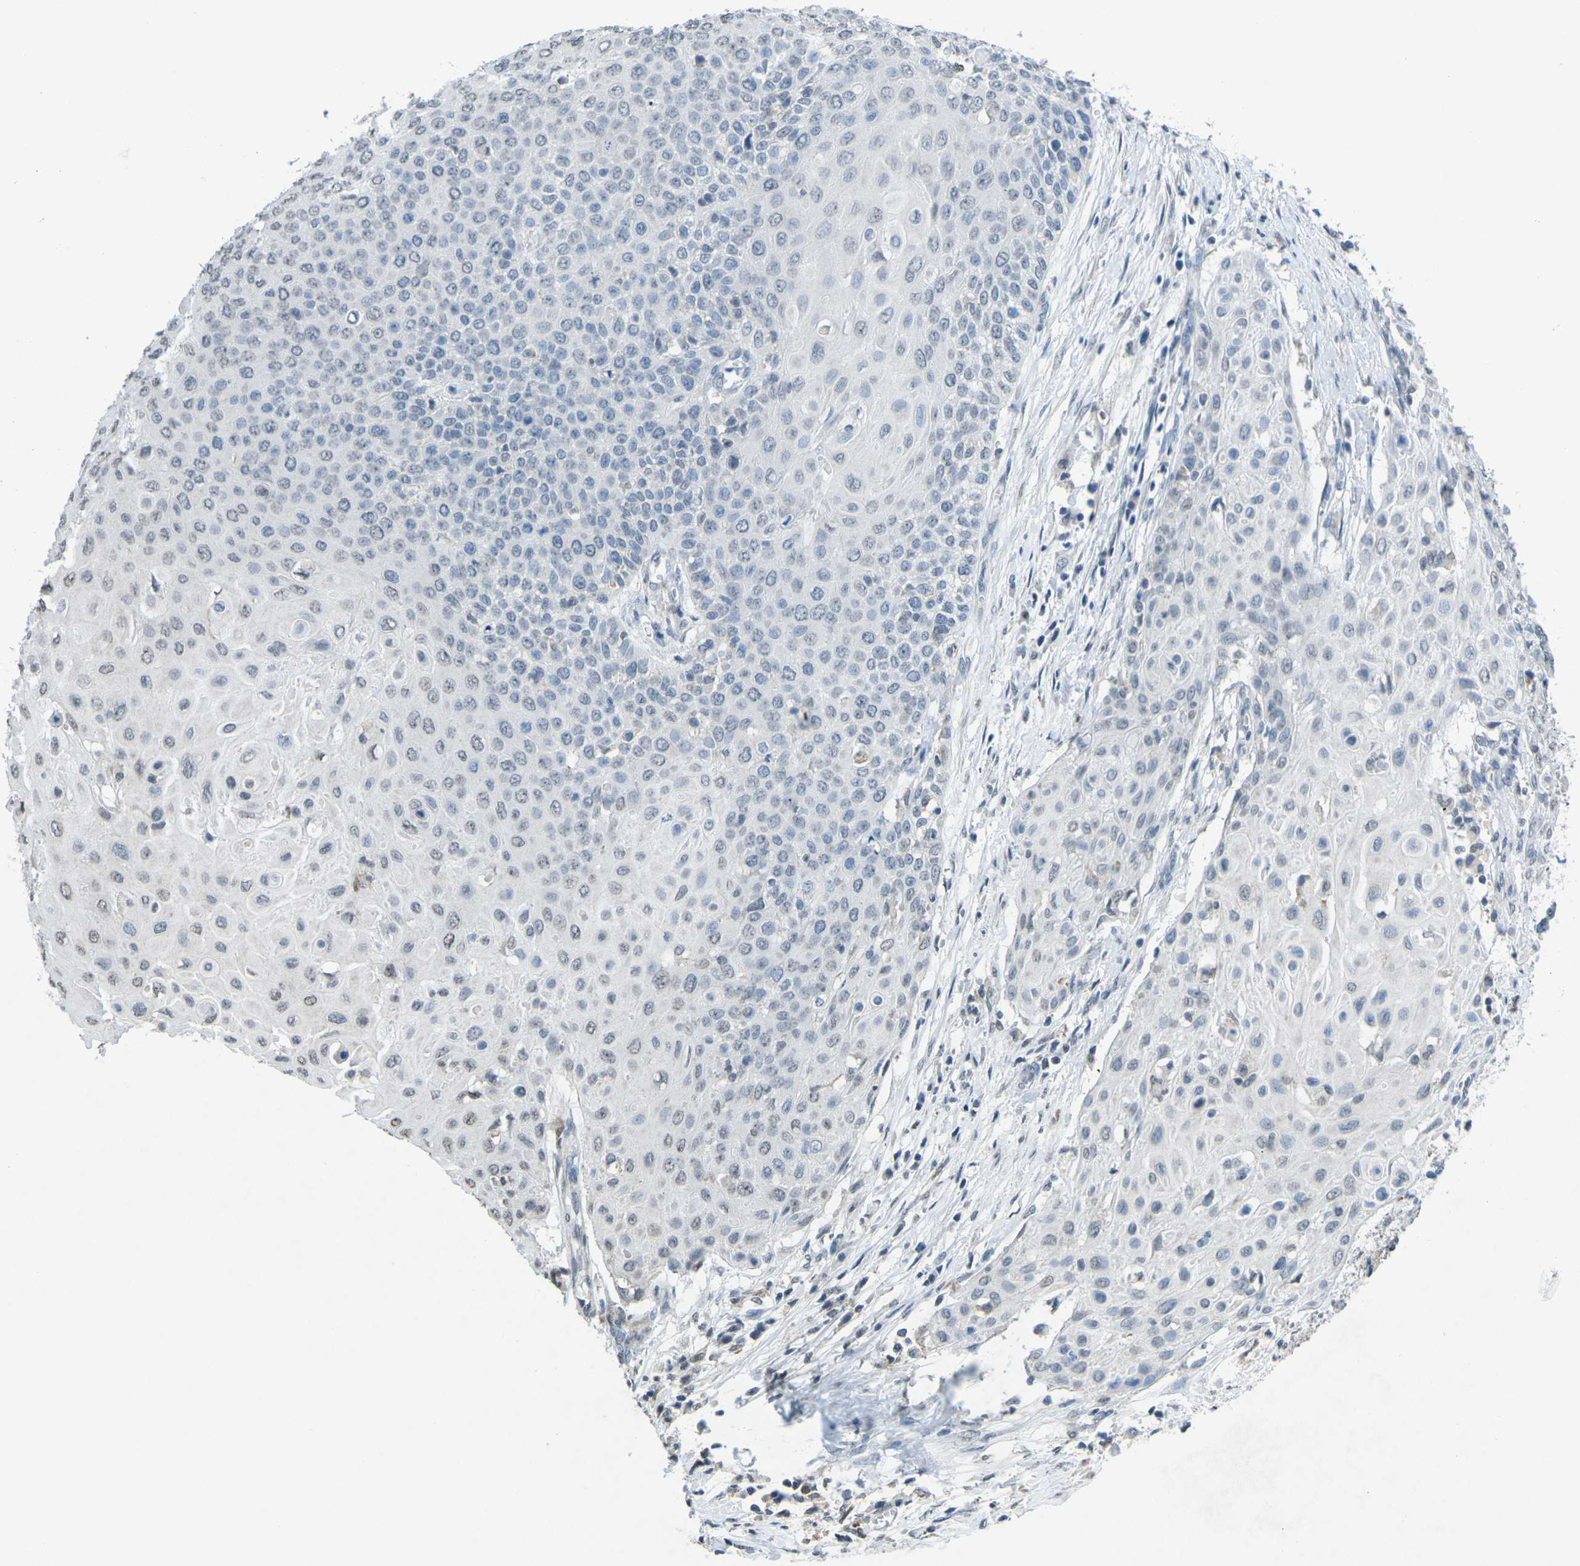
{"staining": {"intensity": "weak", "quantity": "<25%", "location": "nuclear"}, "tissue": "cervical cancer", "cell_type": "Tumor cells", "image_type": "cancer", "snomed": [{"axis": "morphology", "description": "Squamous cell carcinoma, NOS"}, {"axis": "topography", "description": "Cervix"}], "caption": "Tumor cells show no significant protein positivity in squamous cell carcinoma (cervical).", "gene": "TFR2", "patient": {"sex": "female", "age": 39}}